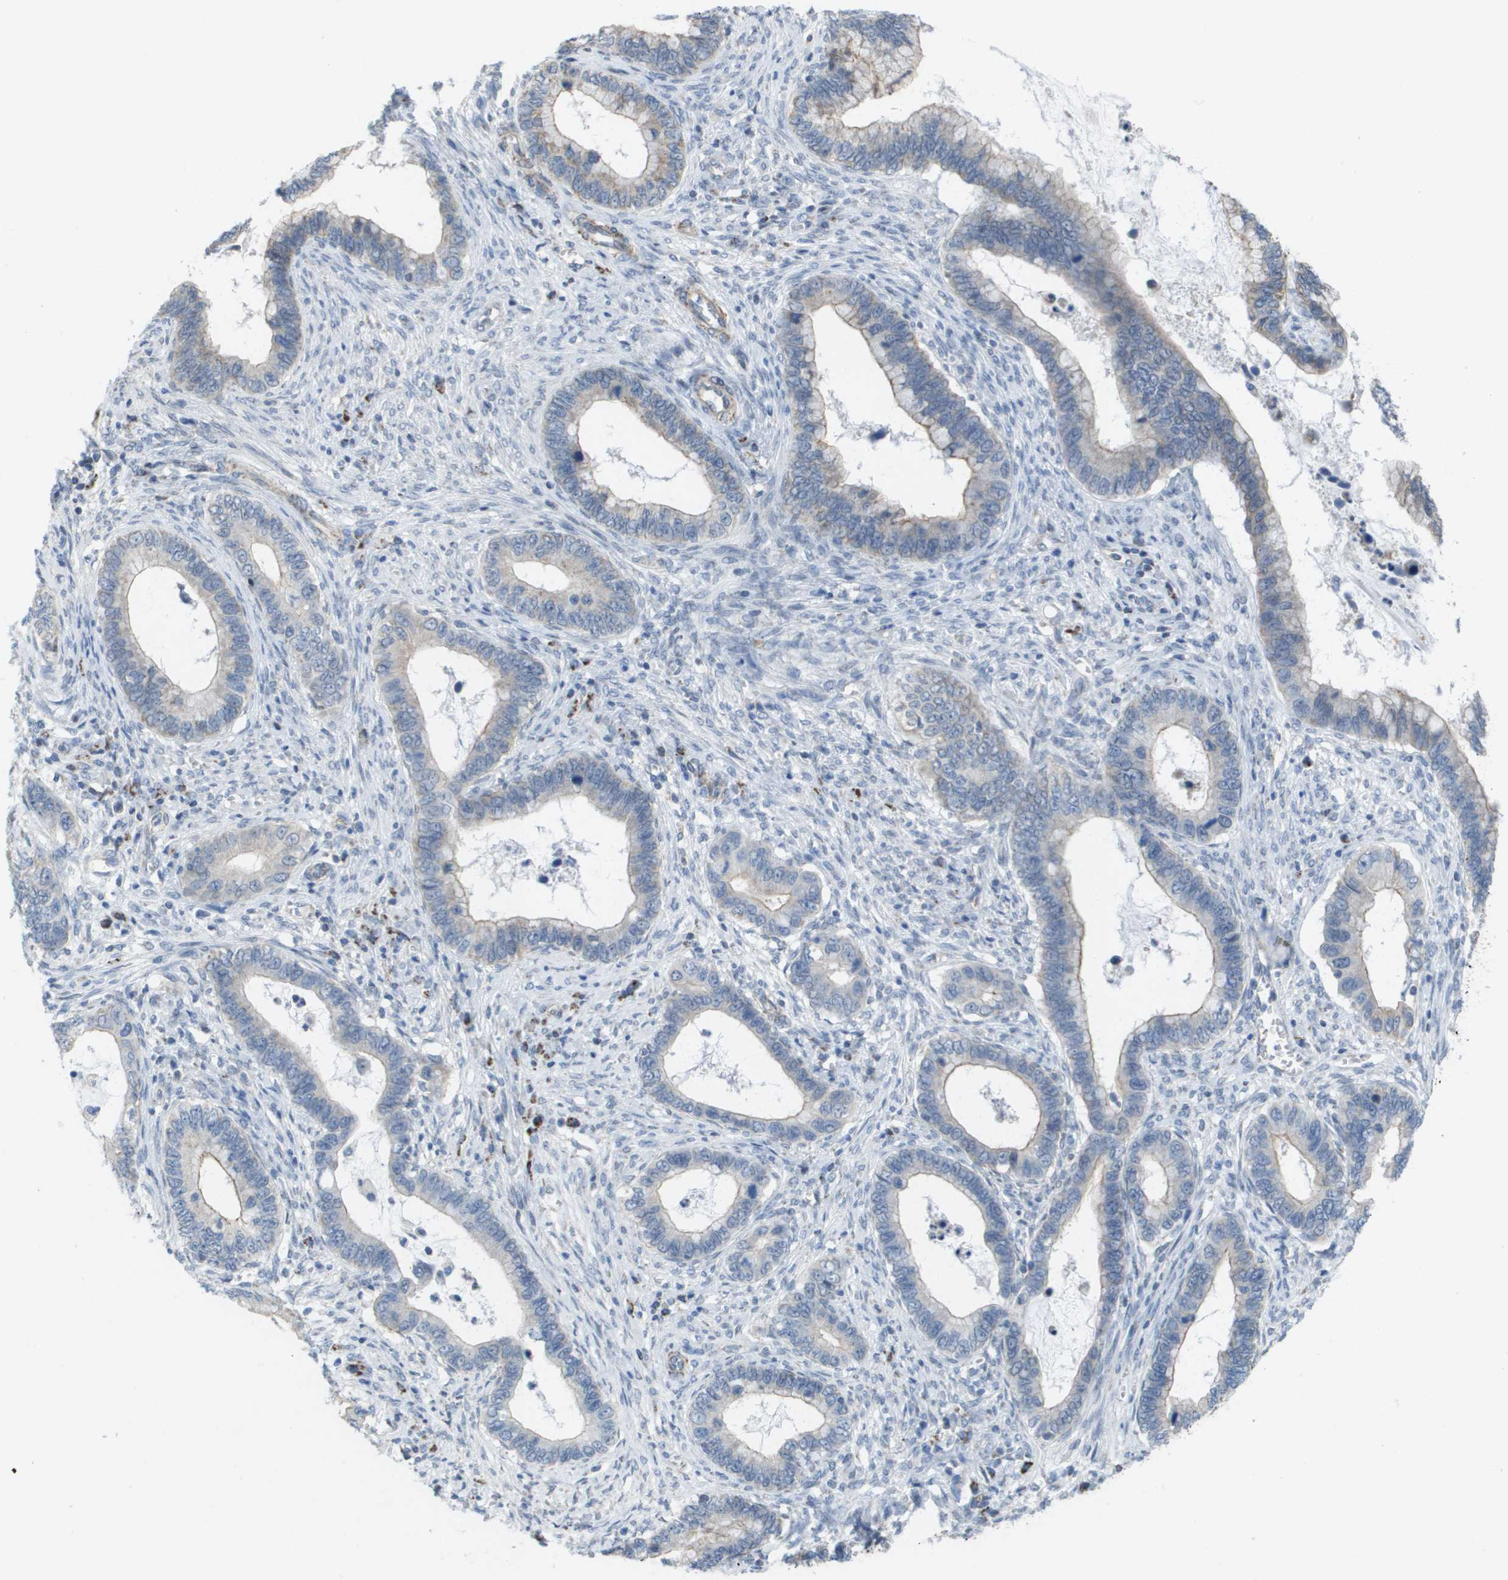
{"staining": {"intensity": "weak", "quantity": "25%-75%", "location": "cytoplasmic/membranous"}, "tissue": "cervical cancer", "cell_type": "Tumor cells", "image_type": "cancer", "snomed": [{"axis": "morphology", "description": "Adenocarcinoma, NOS"}, {"axis": "topography", "description": "Cervix"}], "caption": "Tumor cells show low levels of weak cytoplasmic/membranous staining in approximately 25%-75% of cells in adenocarcinoma (cervical). Nuclei are stained in blue.", "gene": "TMEM223", "patient": {"sex": "female", "age": 44}}